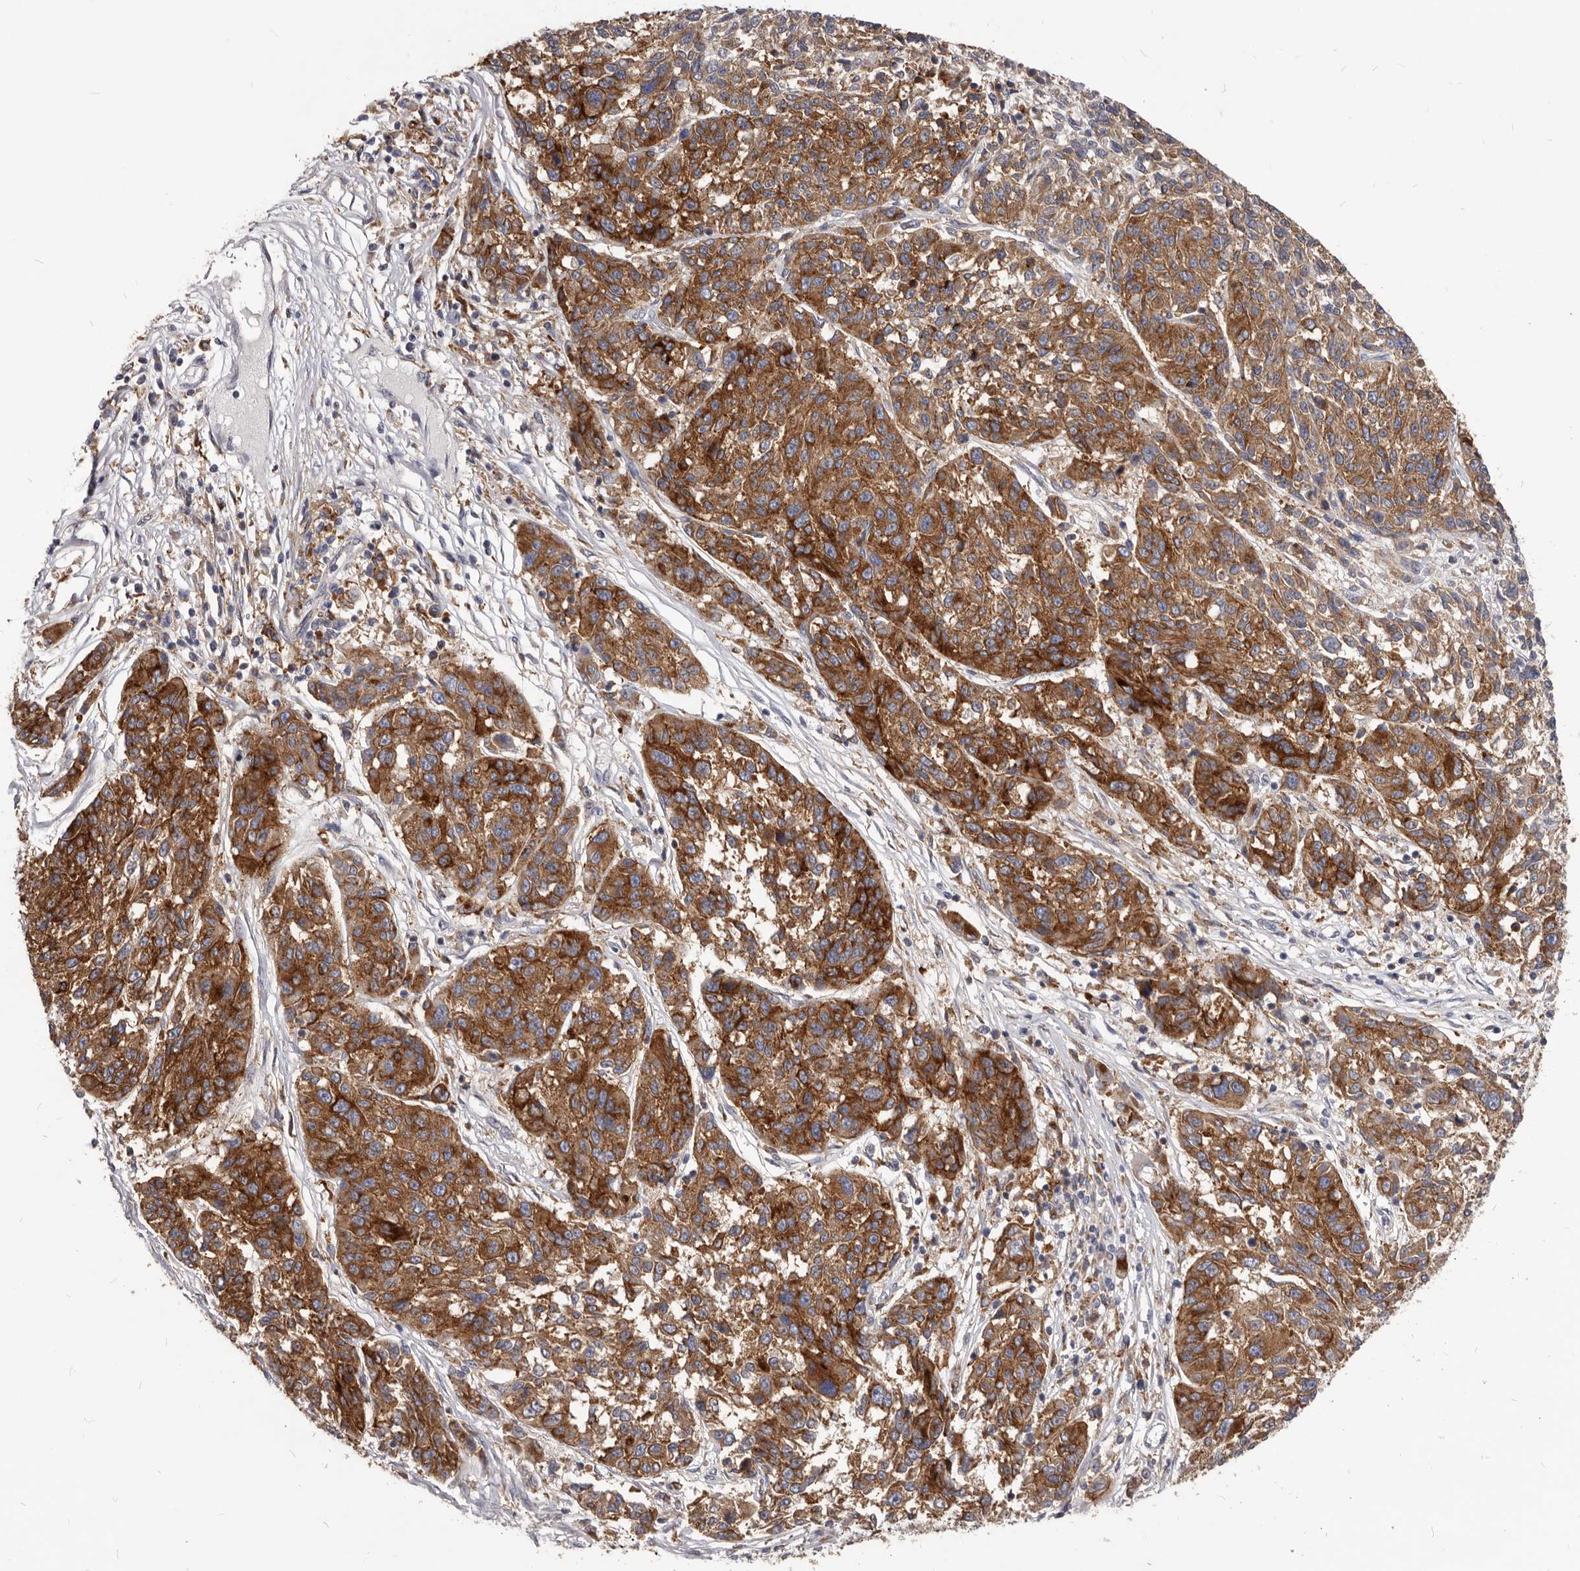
{"staining": {"intensity": "moderate", "quantity": ">75%", "location": "cytoplasmic/membranous"}, "tissue": "melanoma", "cell_type": "Tumor cells", "image_type": "cancer", "snomed": [{"axis": "morphology", "description": "Malignant melanoma, NOS"}, {"axis": "topography", "description": "Skin"}], "caption": "A brown stain labels moderate cytoplasmic/membranous positivity of a protein in melanoma tumor cells. The staining is performed using DAB (3,3'-diaminobenzidine) brown chromogen to label protein expression. The nuclei are counter-stained blue using hematoxylin.", "gene": "PI4K2A", "patient": {"sex": "male", "age": 53}}